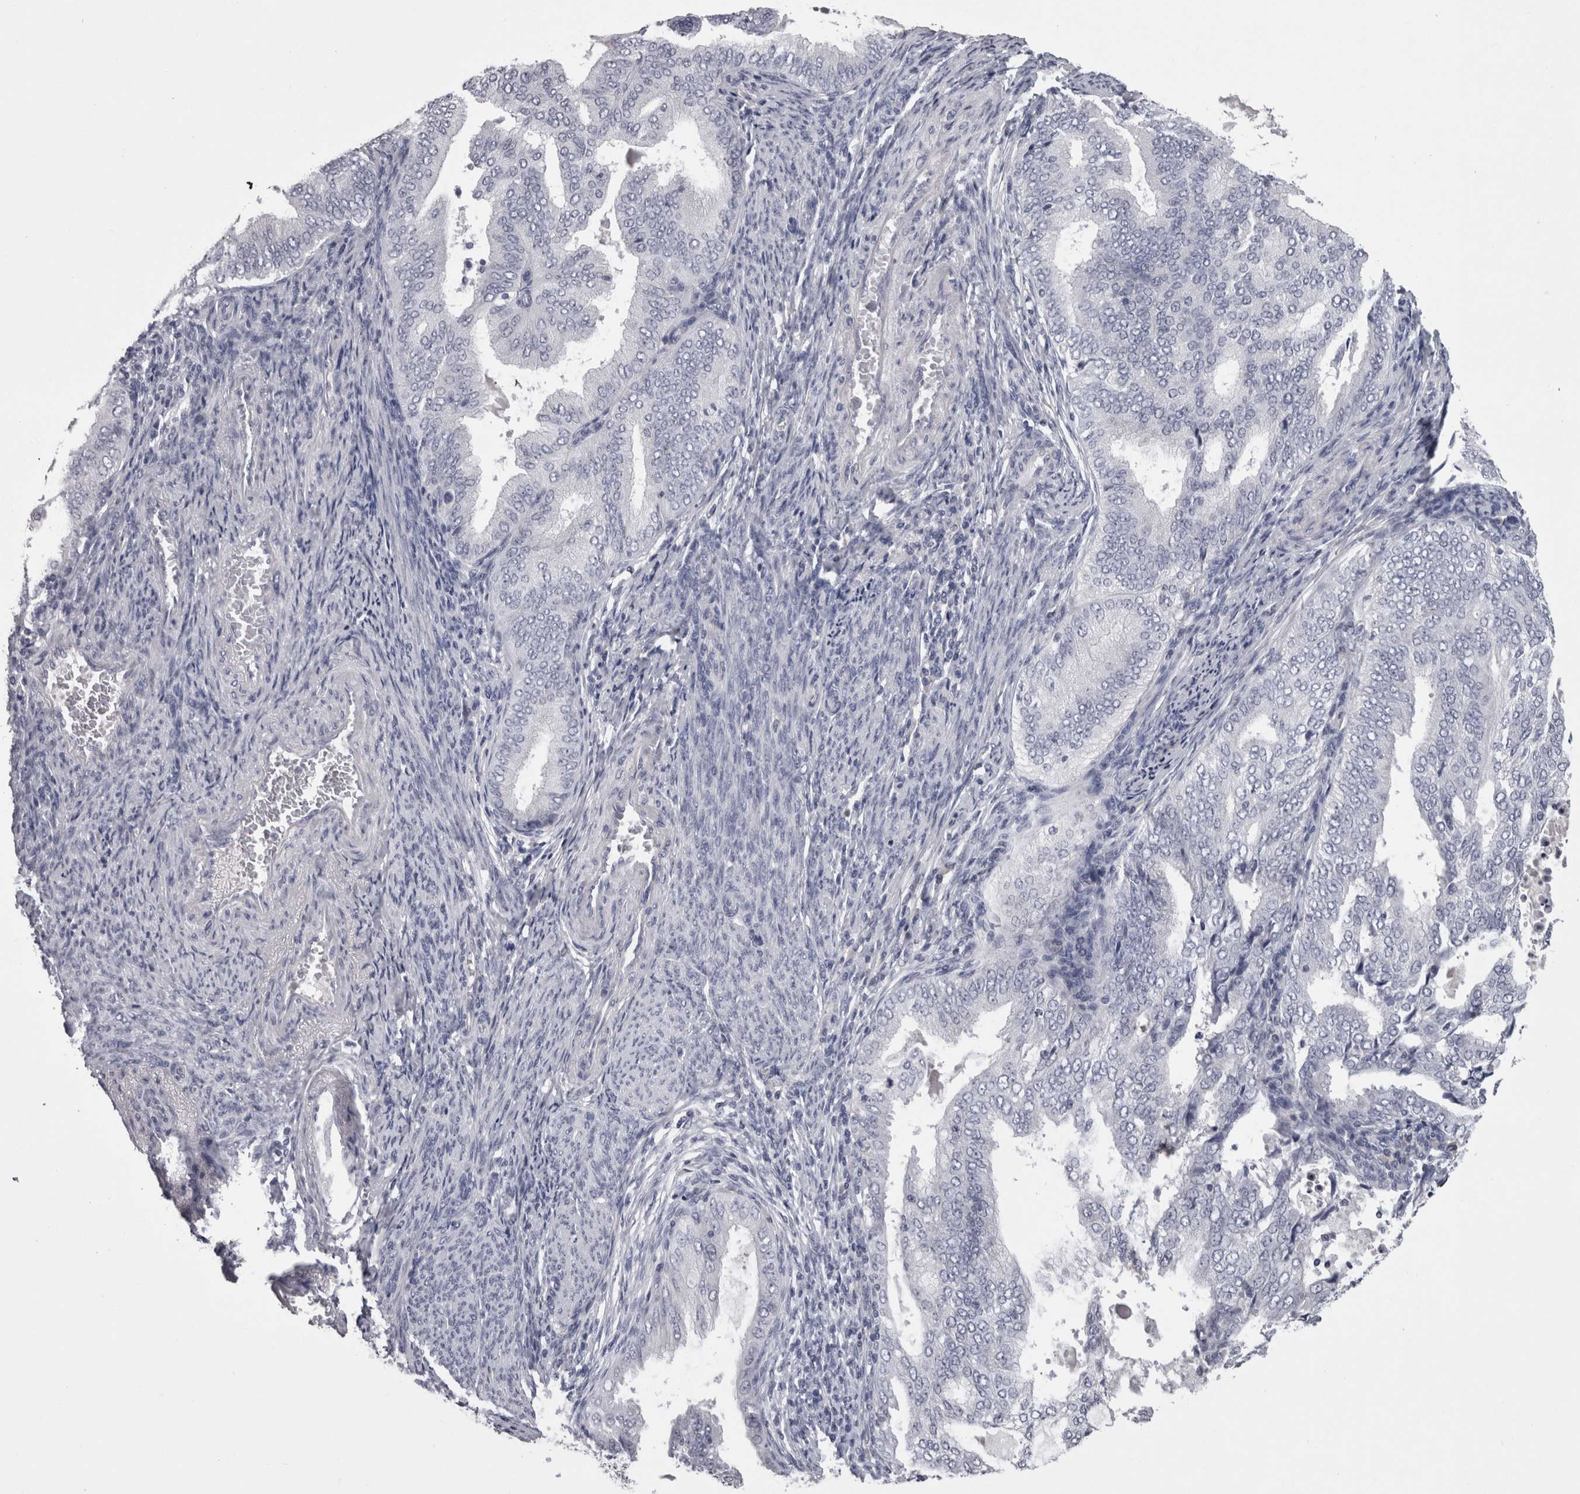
{"staining": {"intensity": "negative", "quantity": "none", "location": "none"}, "tissue": "endometrial cancer", "cell_type": "Tumor cells", "image_type": "cancer", "snomed": [{"axis": "morphology", "description": "Adenocarcinoma, NOS"}, {"axis": "topography", "description": "Endometrium"}], "caption": "This is an immunohistochemistry (IHC) image of endometrial cancer. There is no staining in tumor cells.", "gene": "PON3", "patient": {"sex": "female", "age": 58}}